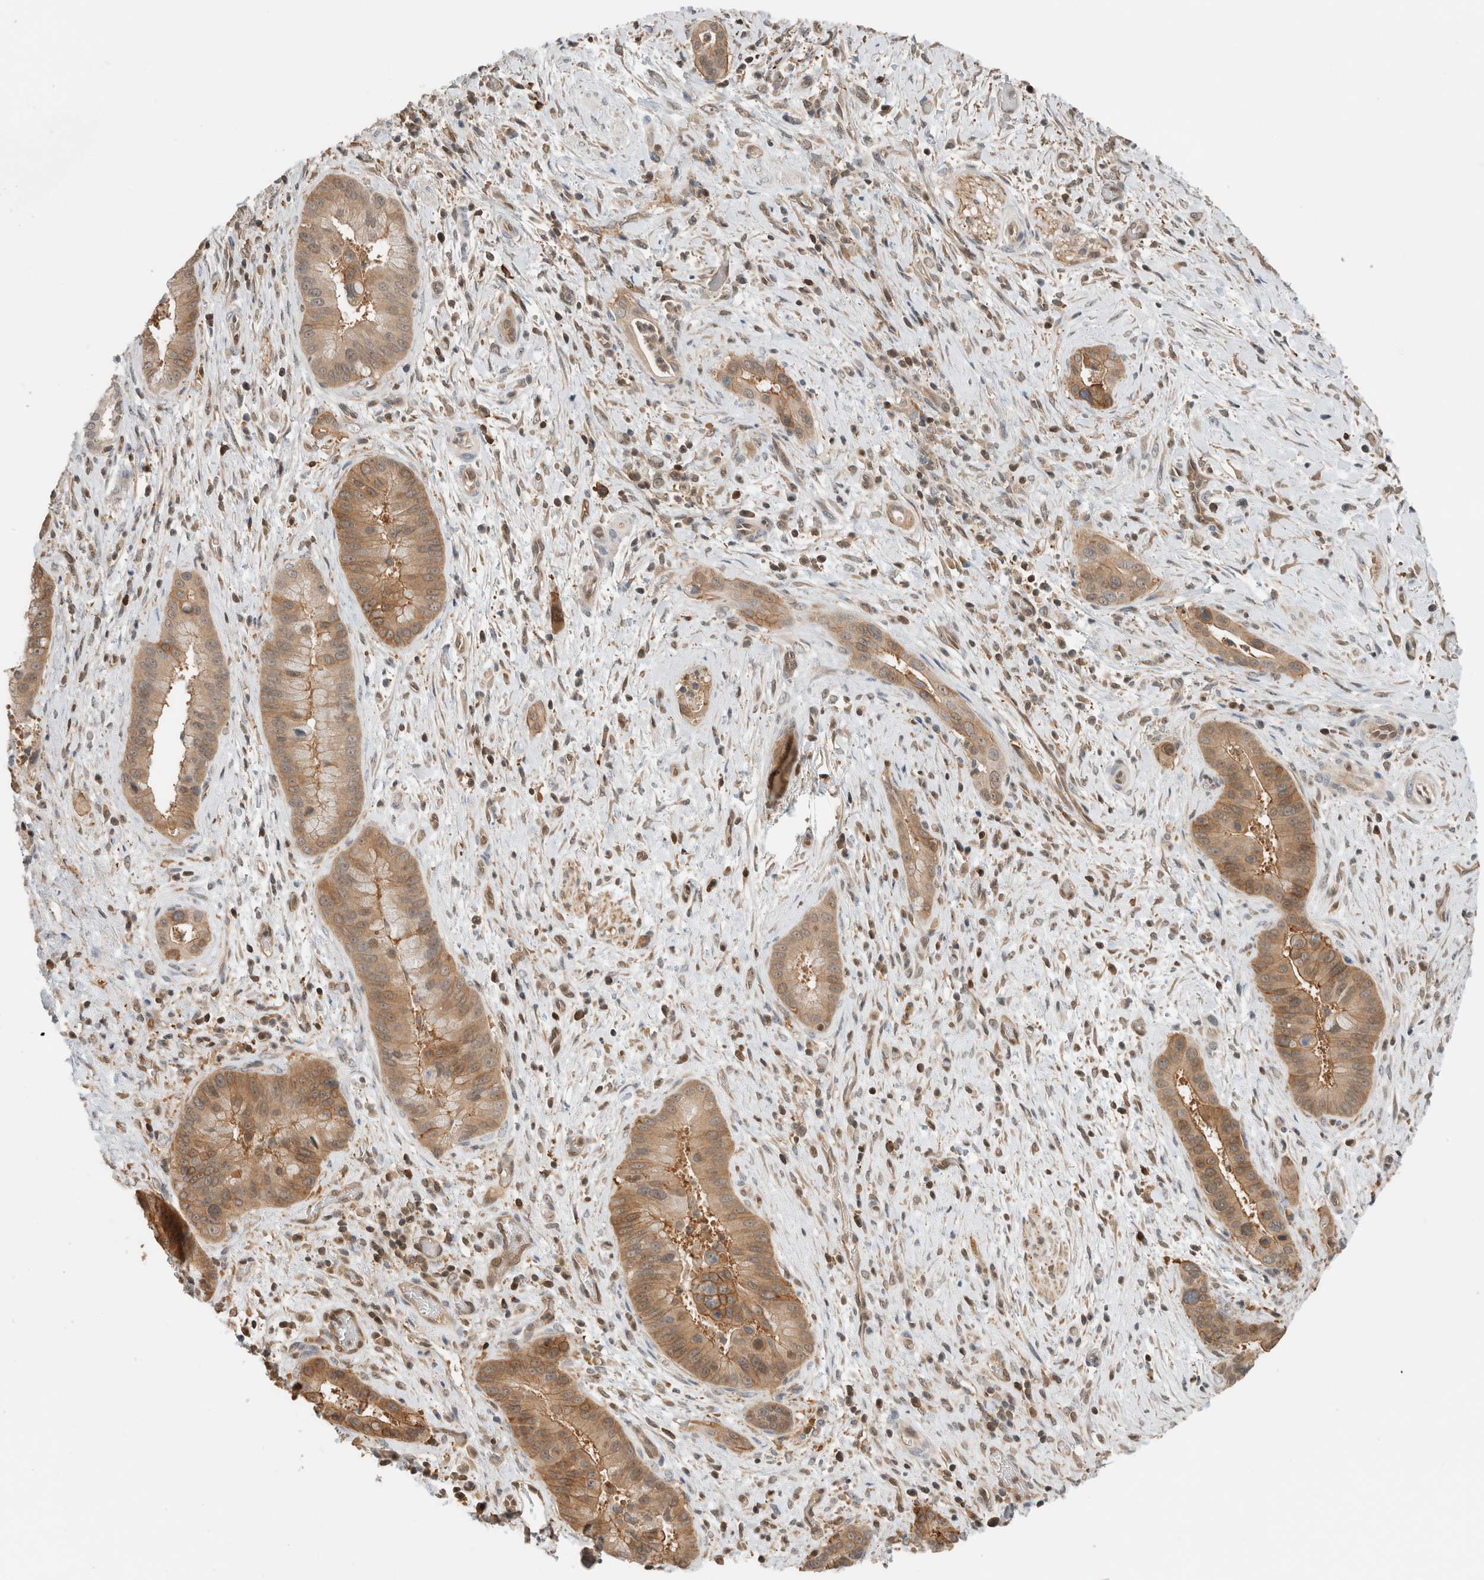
{"staining": {"intensity": "moderate", "quantity": ">75%", "location": "cytoplasmic/membranous"}, "tissue": "liver cancer", "cell_type": "Tumor cells", "image_type": "cancer", "snomed": [{"axis": "morphology", "description": "Cholangiocarcinoma"}, {"axis": "topography", "description": "Liver"}], "caption": "Liver cancer stained for a protein (brown) exhibits moderate cytoplasmic/membranous positive expression in approximately >75% of tumor cells.", "gene": "PFDN4", "patient": {"sex": "female", "age": 54}}